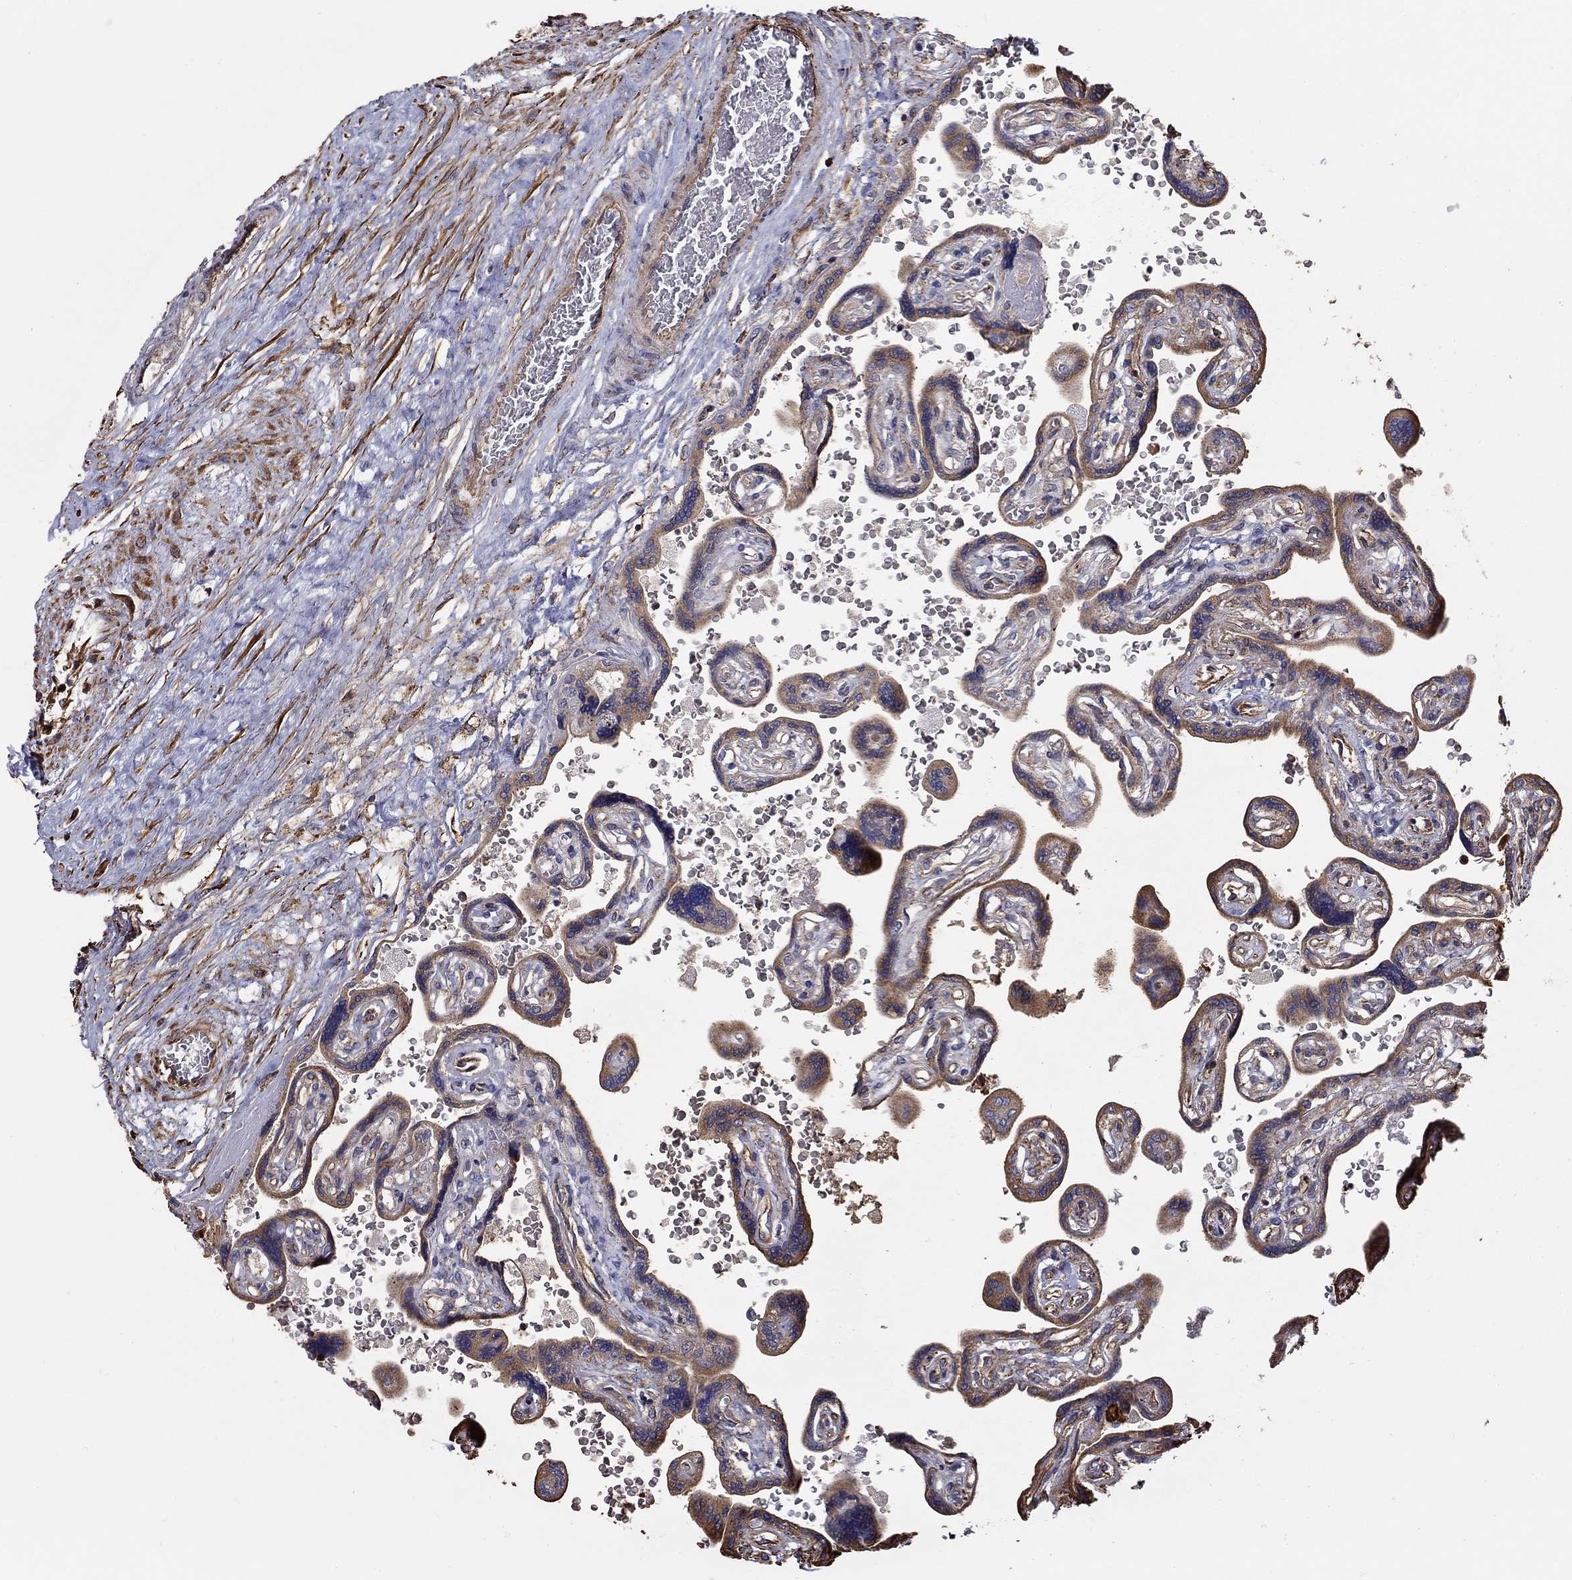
{"staining": {"intensity": "strong", "quantity": "25%-75%", "location": "cytoplasmic/membranous"}, "tissue": "placenta", "cell_type": "Decidual cells", "image_type": "normal", "snomed": [{"axis": "morphology", "description": "Normal tissue, NOS"}, {"axis": "topography", "description": "Placenta"}], "caption": "High-power microscopy captured an immunohistochemistry (IHC) histopathology image of benign placenta, revealing strong cytoplasmic/membranous staining in approximately 25%-75% of decidual cells. (Brightfield microscopy of DAB IHC at high magnification).", "gene": "NPHP1", "patient": {"sex": "female", "age": 32}}